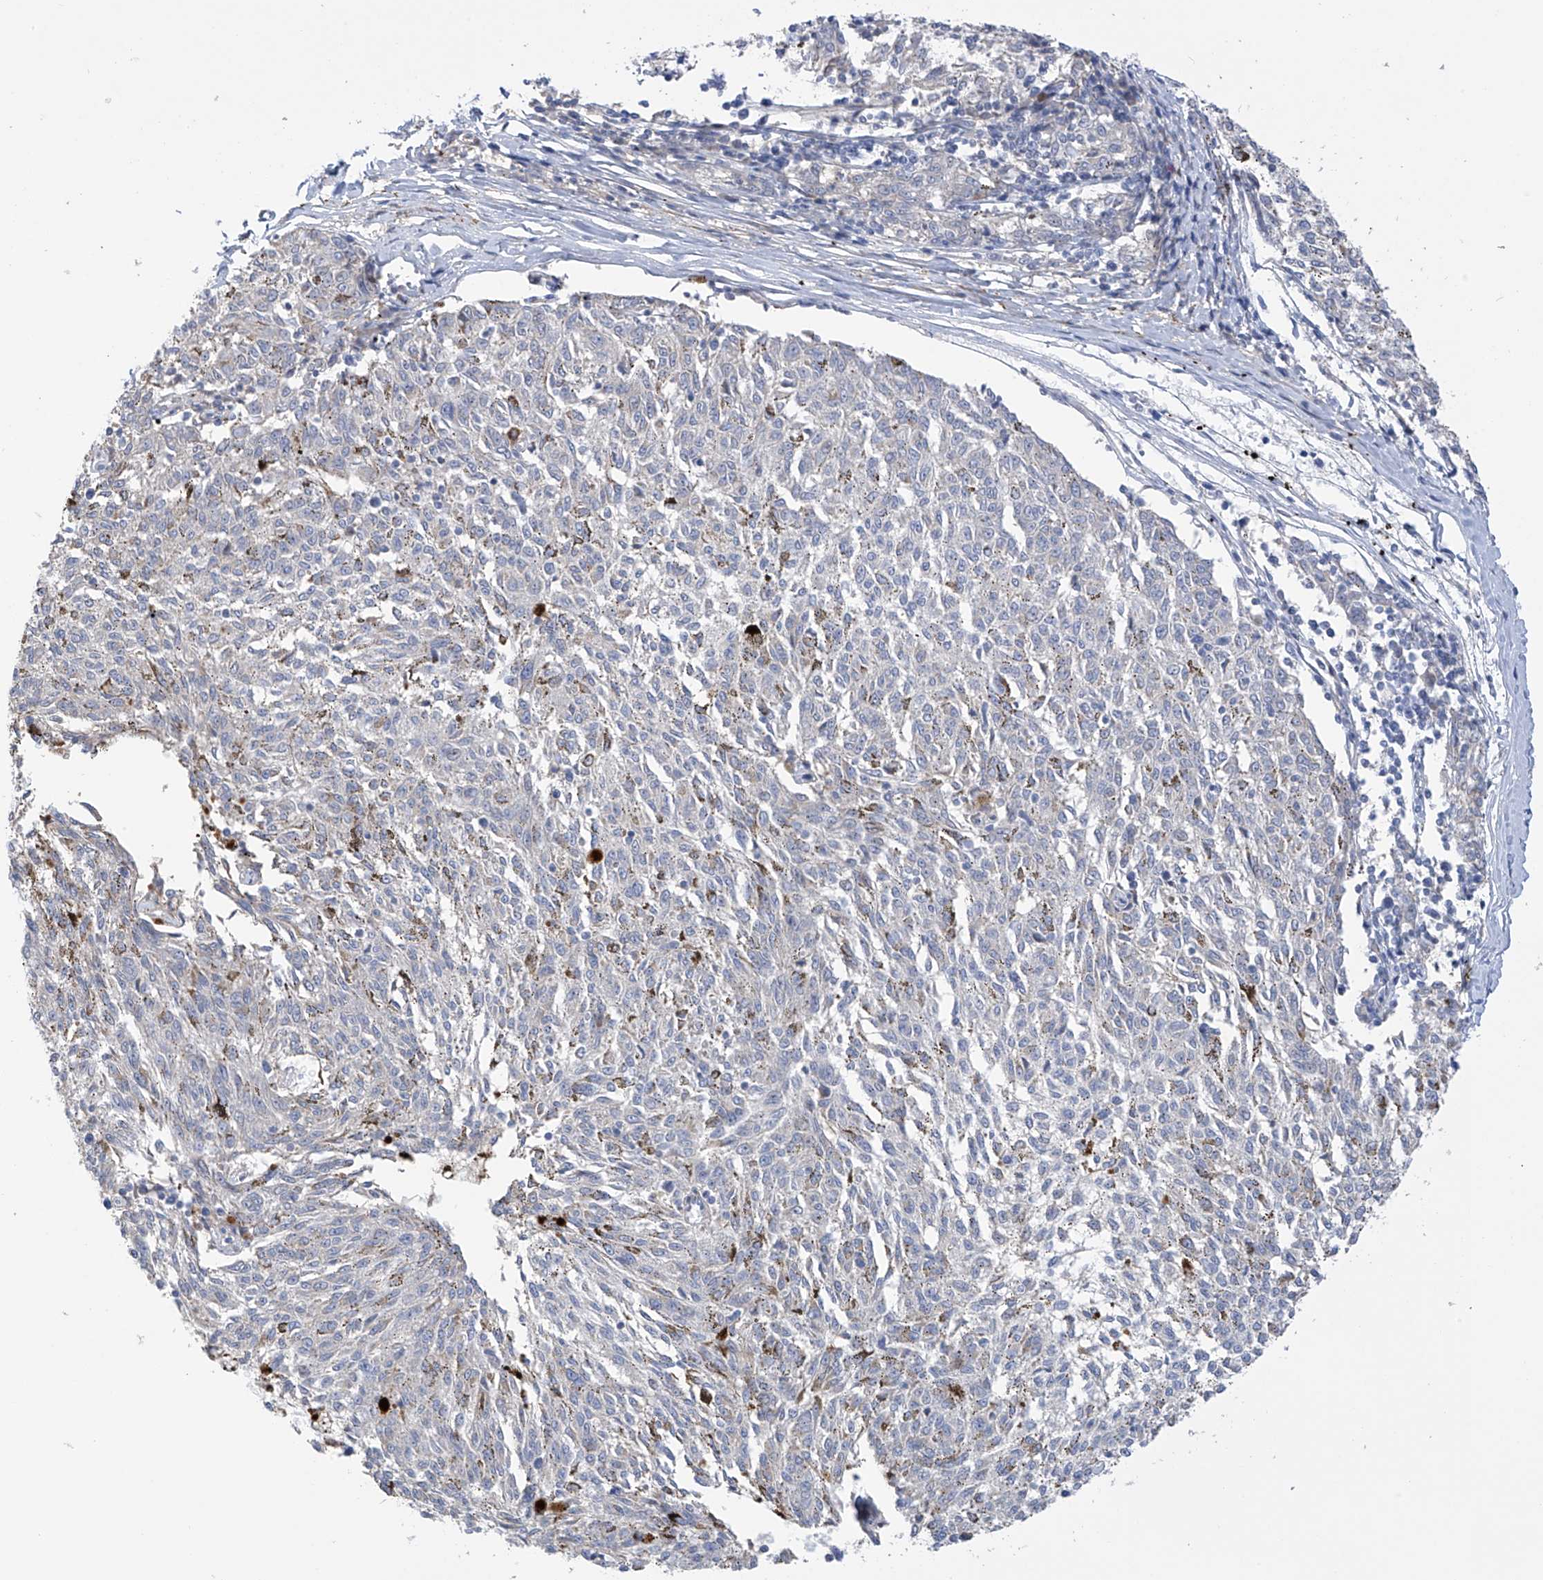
{"staining": {"intensity": "negative", "quantity": "none", "location": "none"}, "tissue": "melanoma", "cell_type": "Tumor cells", "image_type": "cancer", "snomed": [{"axis": "morphology", "description": "Malignant melanoma, NOS"}, {"axis": "topography", "description": "Skin"}], "caption": "The image exhibits no staining of tumor cells in melanoma.", "gene": "ZNF641", "patient": {"sex": "female", "age": 72}}